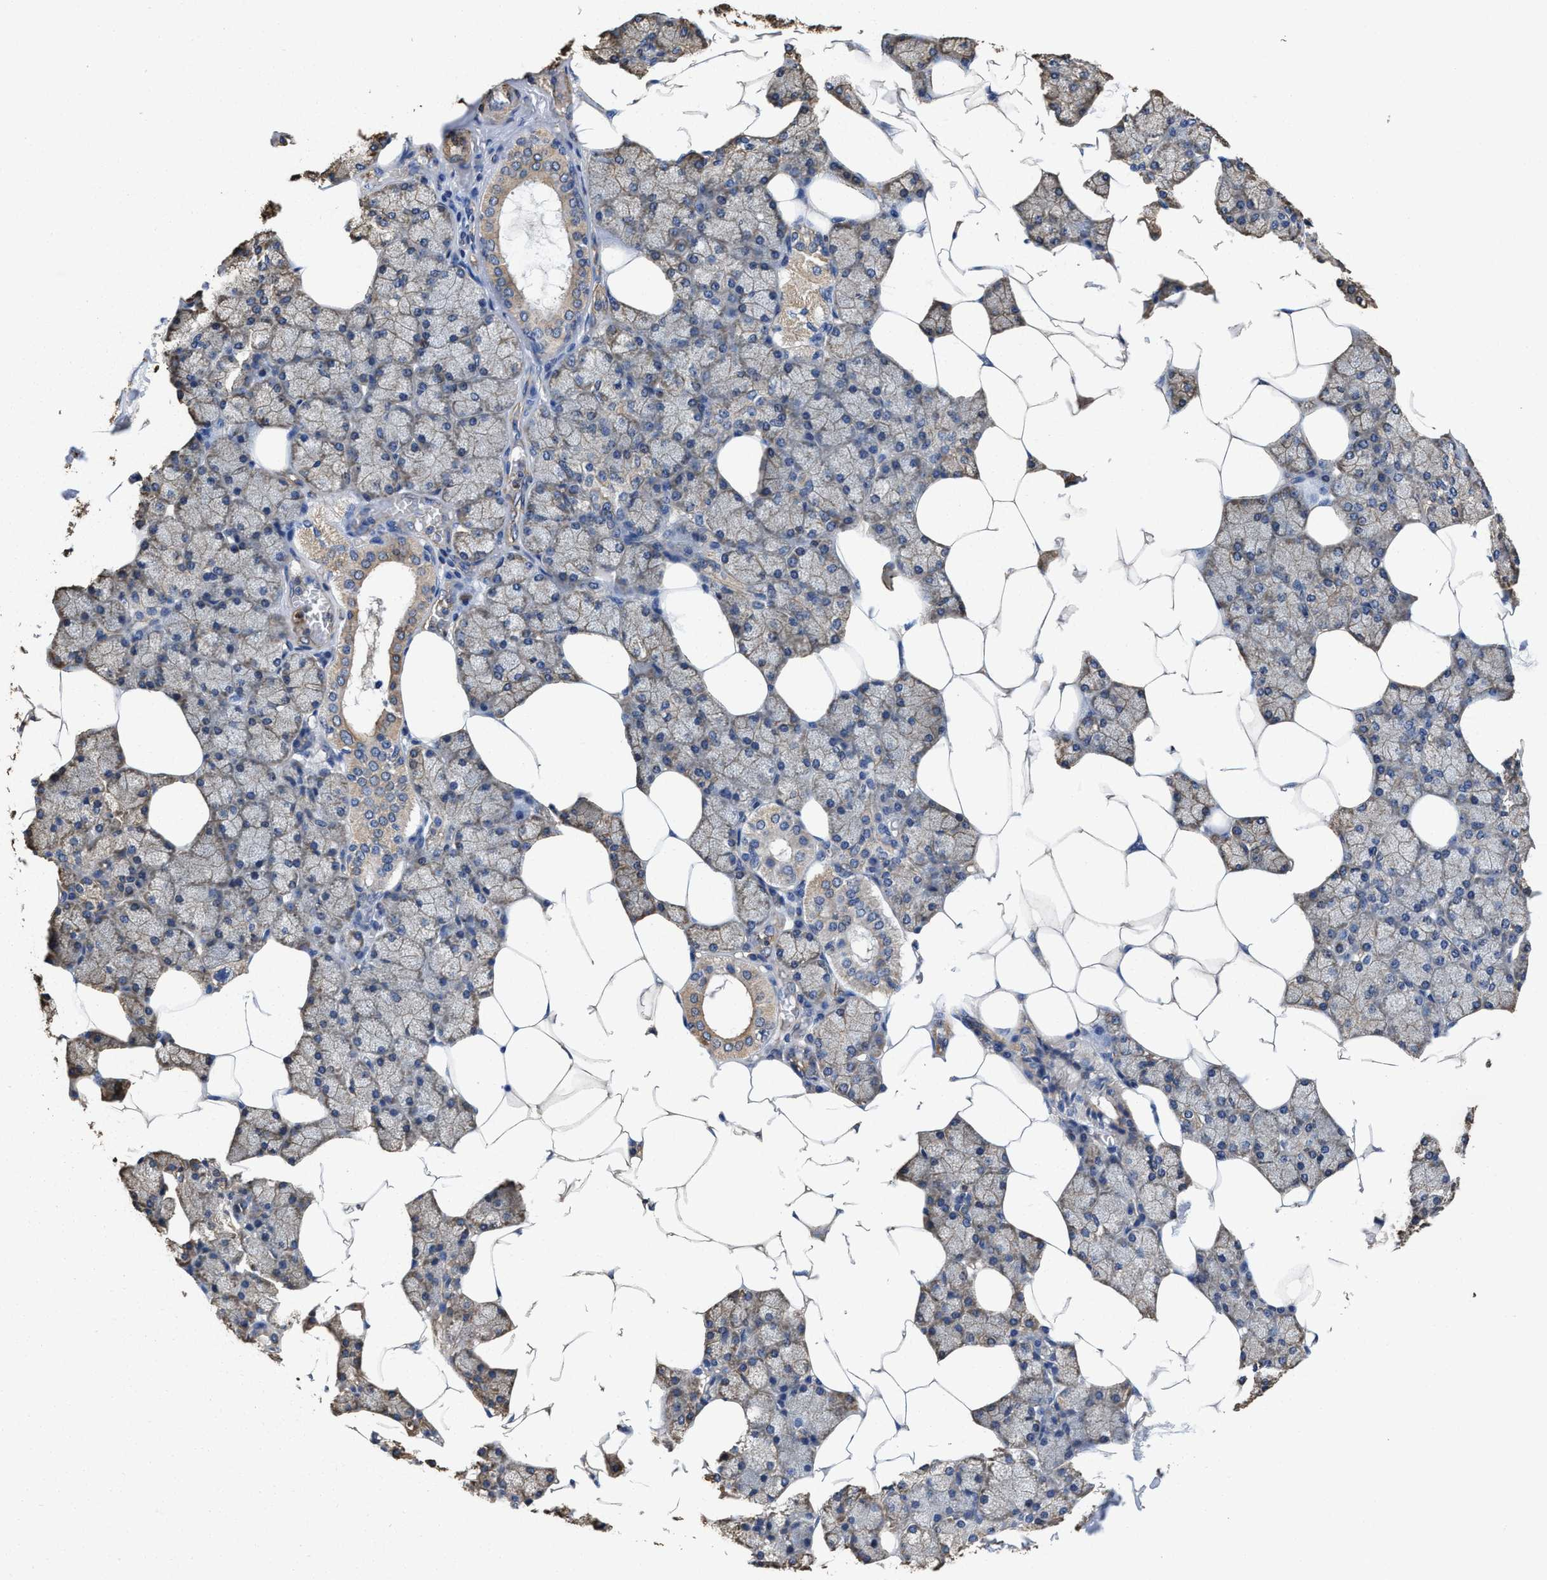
{"staining": {"intensity": "moderate", "quantity": "25%-75%", "location": "cytoplasmic/membranous"}, "tissue": "salivary gland", "cell_type": "Glandular cells", "image_type": "normal", "snomed": [{"axis": "morphology", "description": "Normal tissue, NOS"}, {"axis": "topography", "description": "Salivary gland"}], "caption": "Moderate cytoplasmic/membranous staining is seen in approximately 25%-75% of glandular cells in benign salivary gland.", "gene": "SFXN4", "patient": {"sex": "male", "age": 62}}